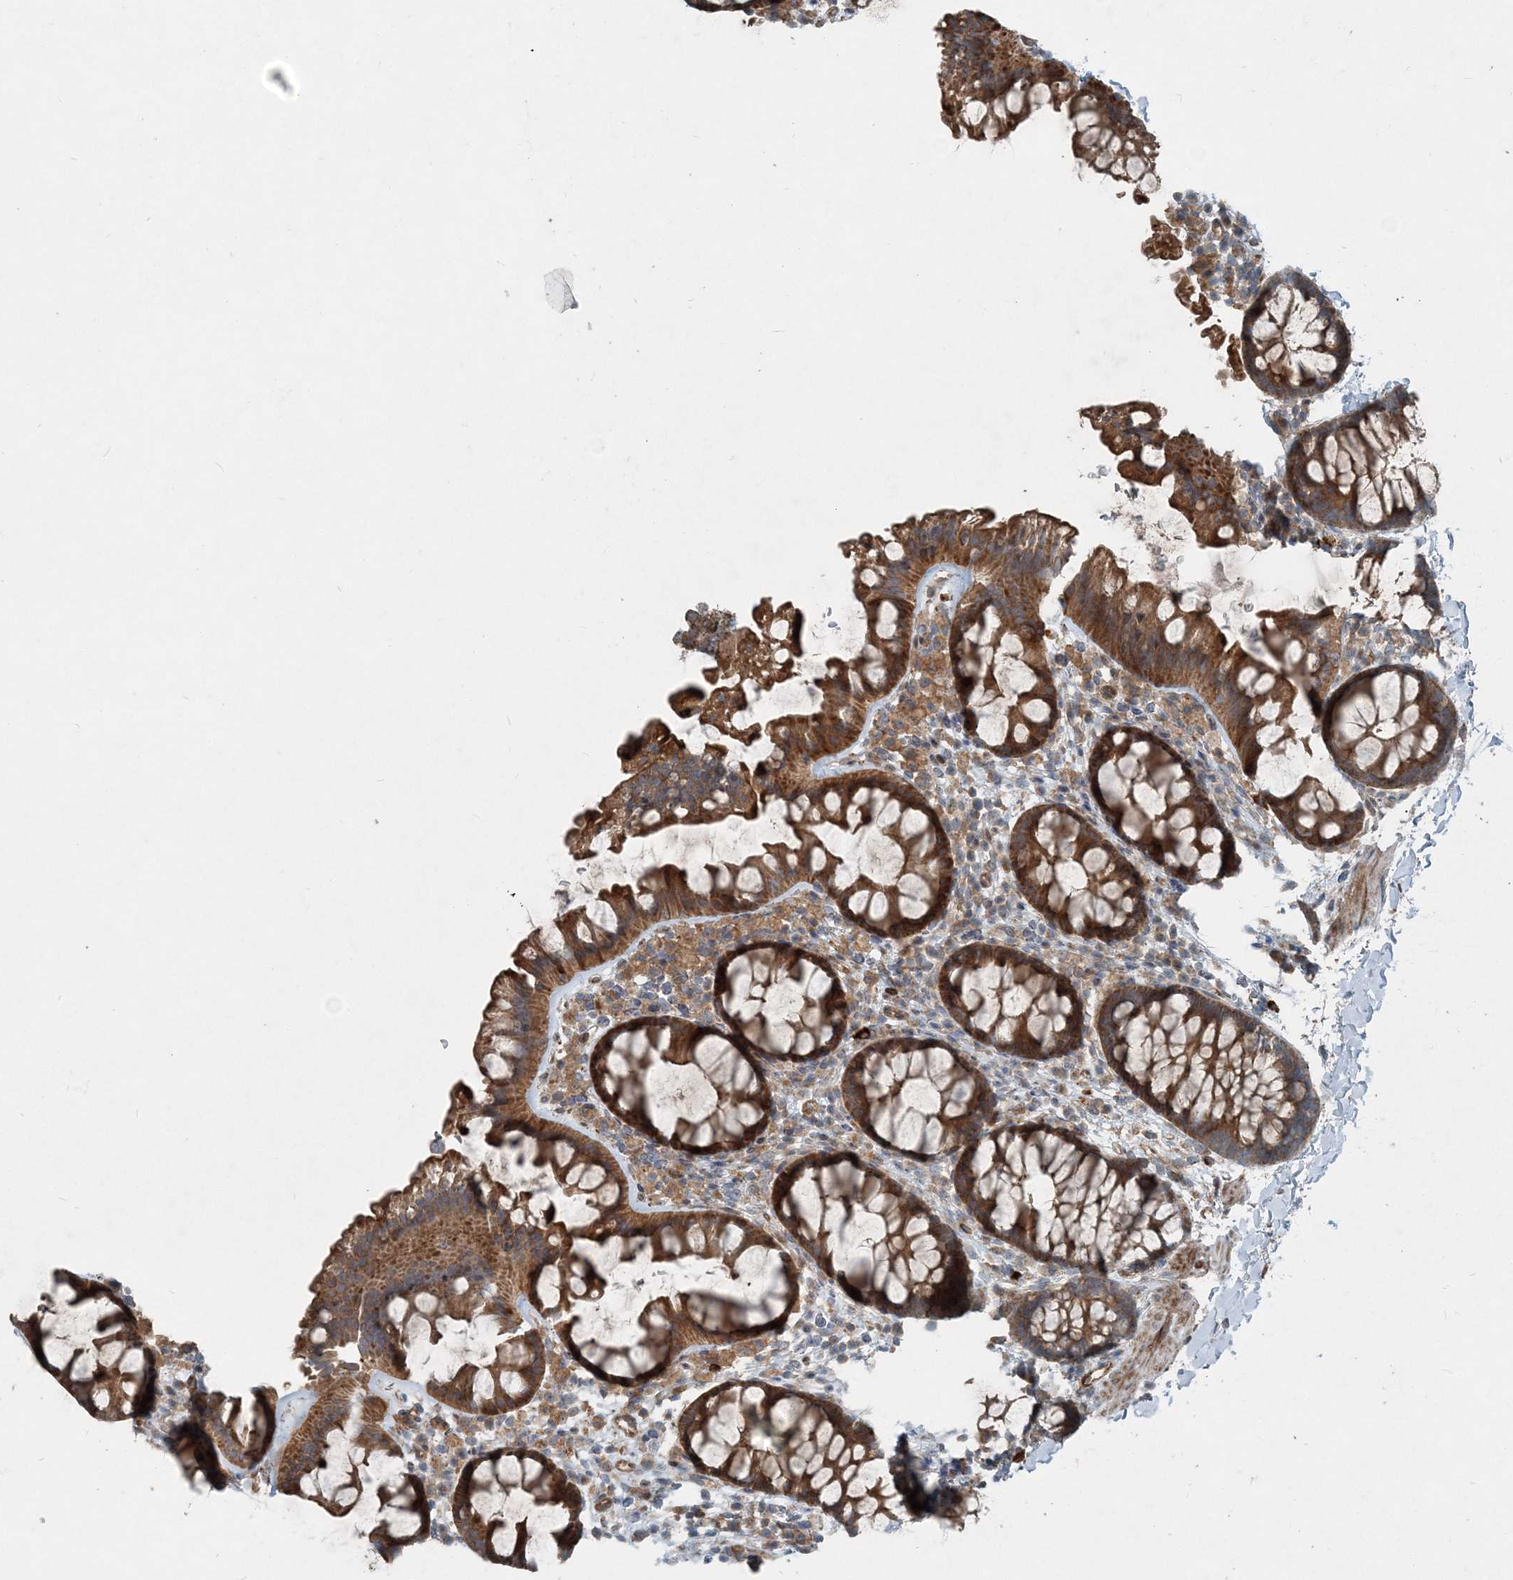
{"staining": {"intensity": "moderate", "quantity": ">75%", "location": "cytoplasmic/membranous"}, "tissue": "colon", "cell_type": "Endothelial cells", "image_type": "normal", "snomed": [{"axis": "morphology", "description": "Normal tissue, NOS"}, {"axis": "topography", "description": "Colon"}], "caption": "Protein expression by IHC reveals moderate cytoplasmic/membranous expression in about >75% of endothelial cells in unremarkable colon. The staining was performed using DAB to visualize the protein expression in brown, while the nuclei were stained in blue with hematoxylin (Magnification: 20x).", "gene": "INTU", "patient": {"sex": "female", "age": 62}}